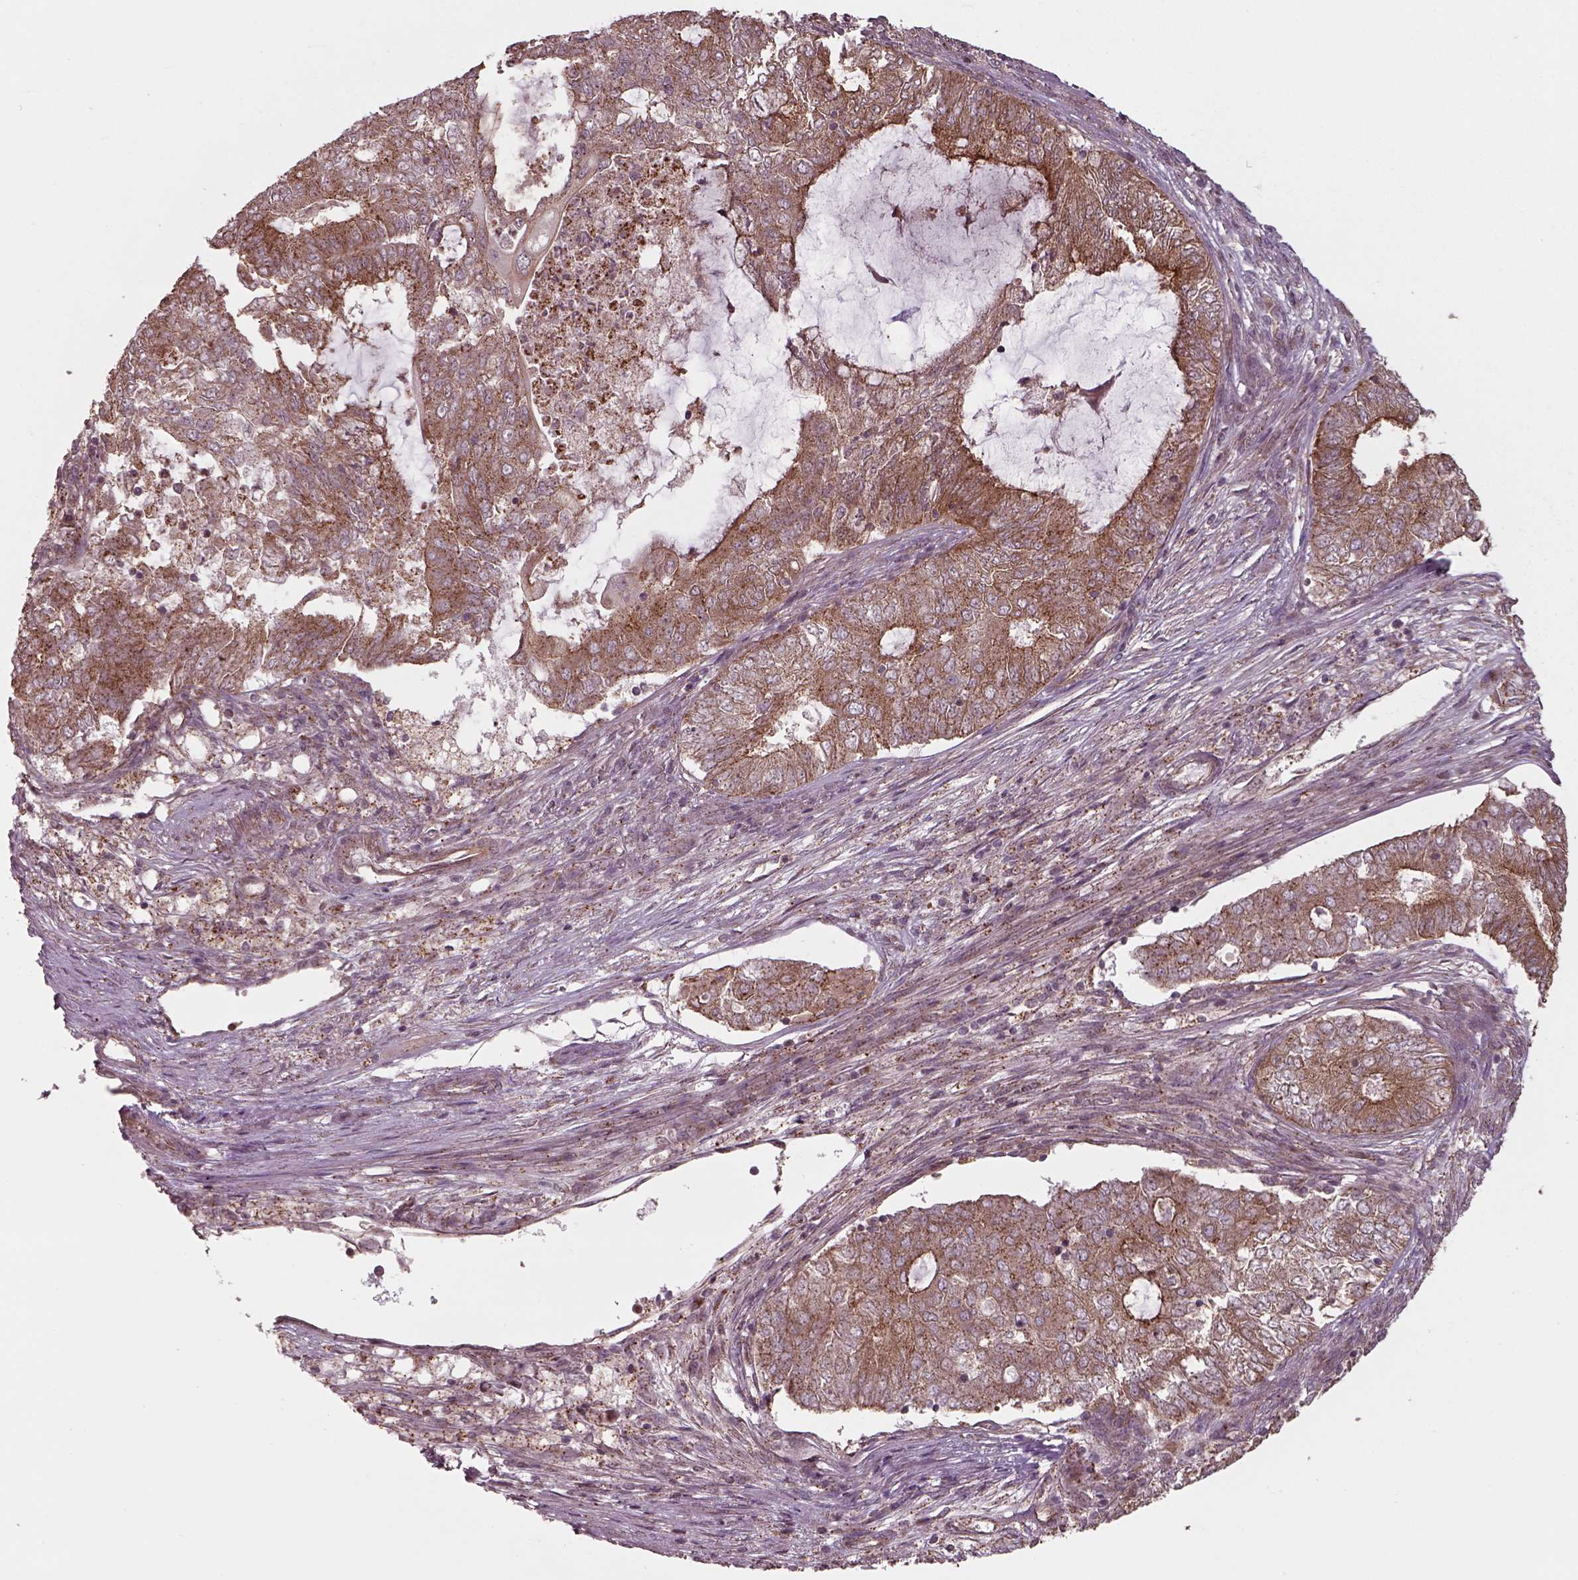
{"staining": {"intensity": "moderate", "quantity": ">75%", "location": "cytoplasmic/membranous"}, "tissue": "endometrial cancer", "cell_type": "Tumor cells", "image_type": "cancer", "snomed": [{"axis": "morphology", "description": "Adenocarcinoma, NOS"}, {"axis": "topography", "description": "Endometrium"}], "caption": "Endometrial cancer (adenocarcinoma) stained with a protein marker shows moderate staining in tumor cells.", "gene": "CHMP3", "patient": {"sex": "female", "age": 62}}